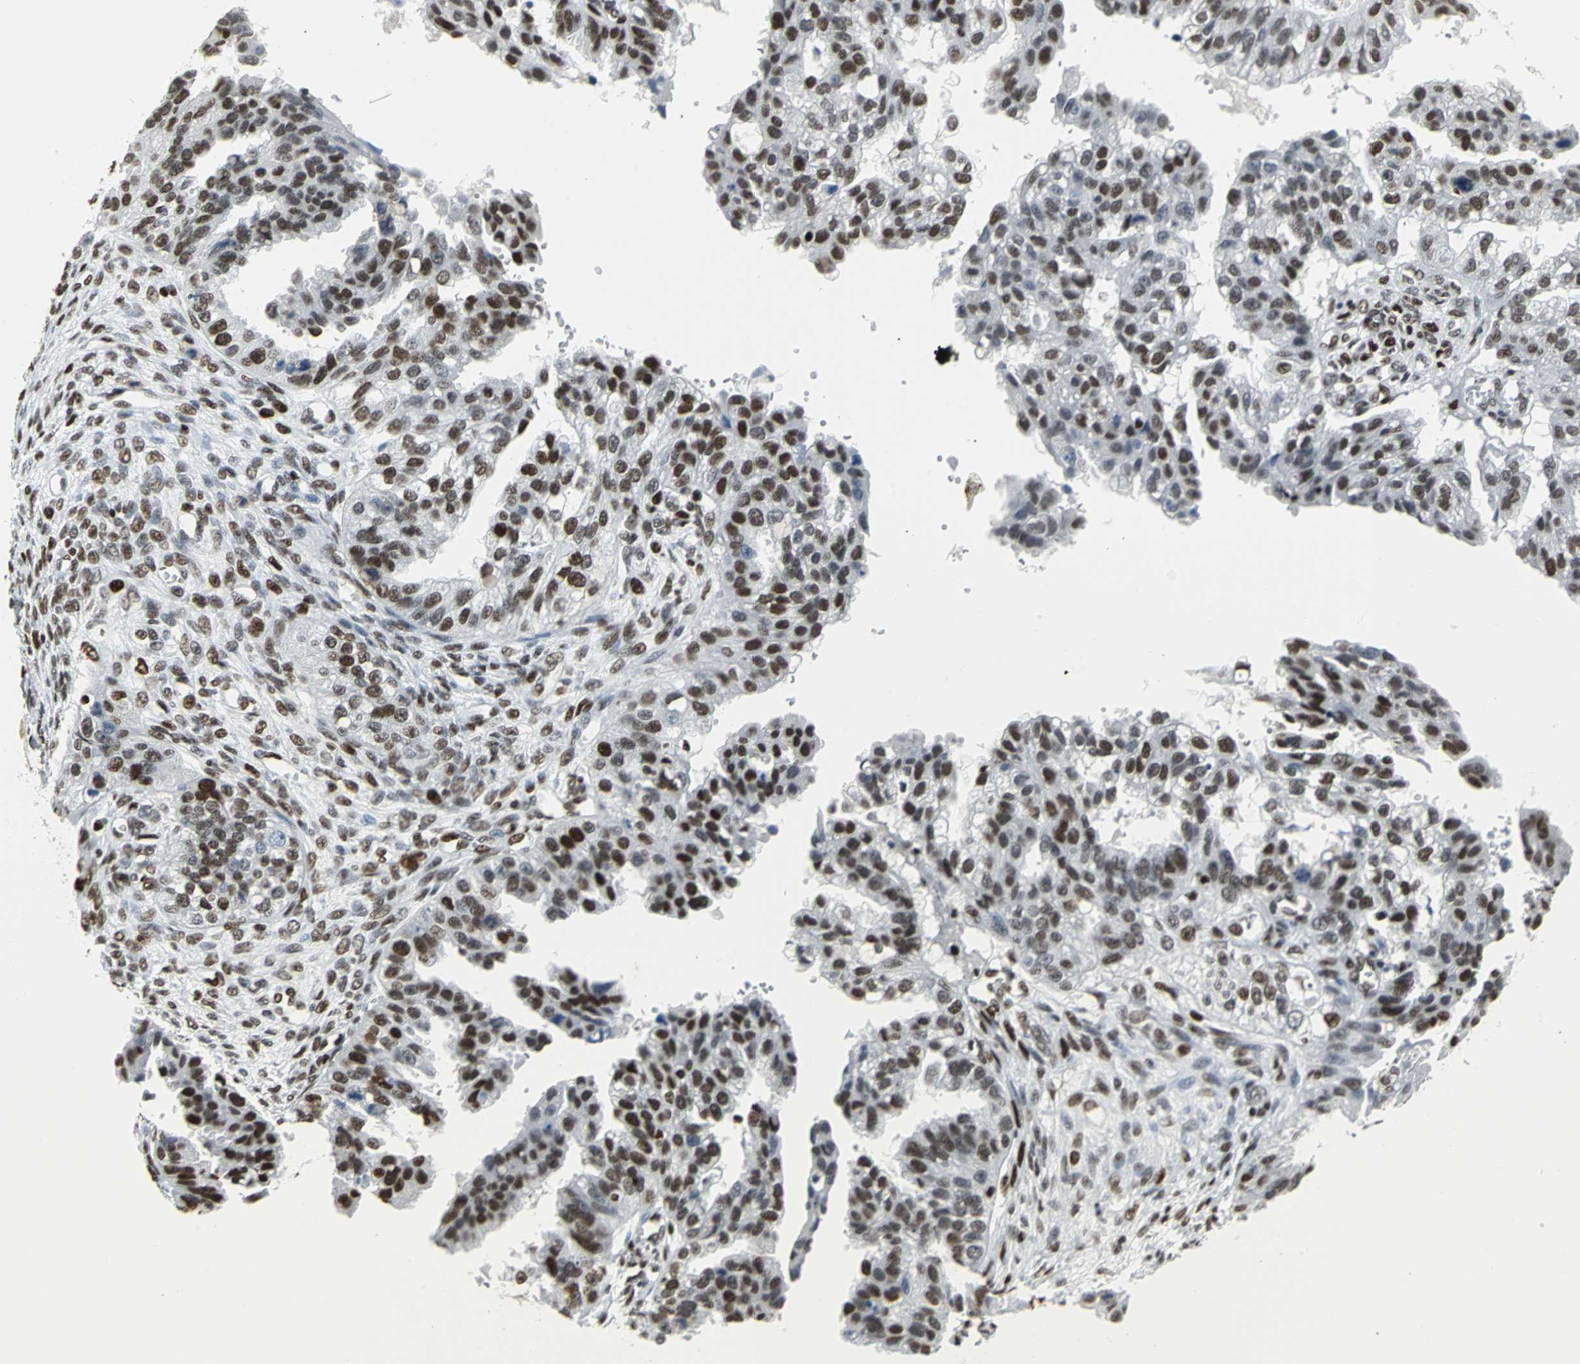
{"staining": {"intensity": "strong", "quantity": ">75%", "location": "nuclear"}, "tissue": "ovarian cancer", "cell_type": "Tumor cells", "image_type": "cancer", "snomed": [{"axis": "morphology", "description": "Cystadenocarcinoma, serous, NOS"}, {"axis": "topography", "description": "Ovary"}], "caption": "This histopathology image exhibits ovarian serous cystadenocarcinoma stained with IHC to label a protein in brown. The nuclear of tumor cells show strong positivity for the protein. Nuclei are counter-stained blue.", "gene": "HNRNPD", "patient": {"sex": "female", "age": 58}}